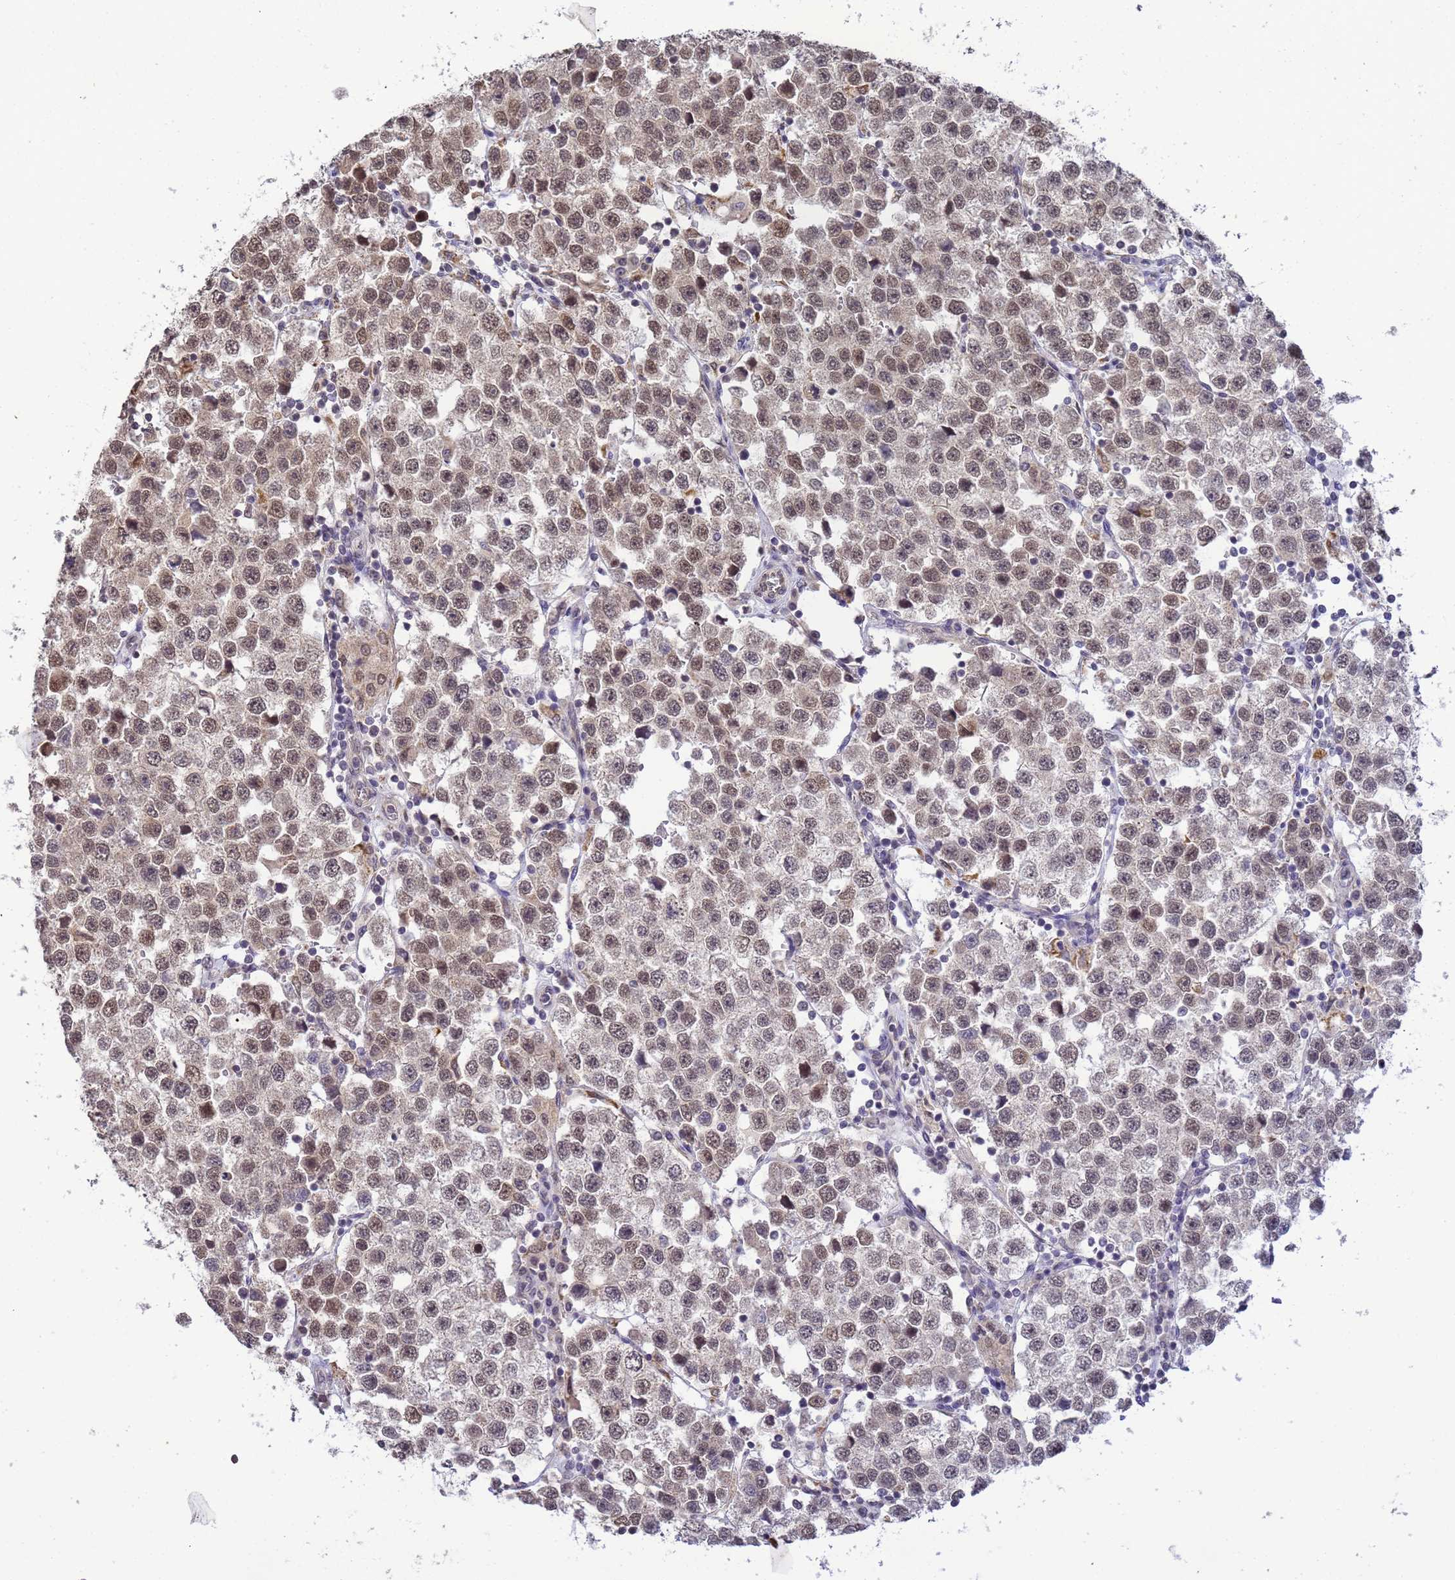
{"staining": {"intensity": "moderate", "quantity": ">75%", "location": "nuclear"}, "tissue": "testis cancer", "cell_type": "Tumor cells", "image_type": "cancer", "snomed": [{"axis": "morphology", "description": "Seminoma, NOS"}, {"axis": "topography", "description": "Testis"}], "caption": "Tumor cells reveal medium levels of moderate nuclear staining in approximately >75% of cells in testis cancer (seminoma).", "gene": "MYL7", "patient": {"sex": "male", "age": 37}}